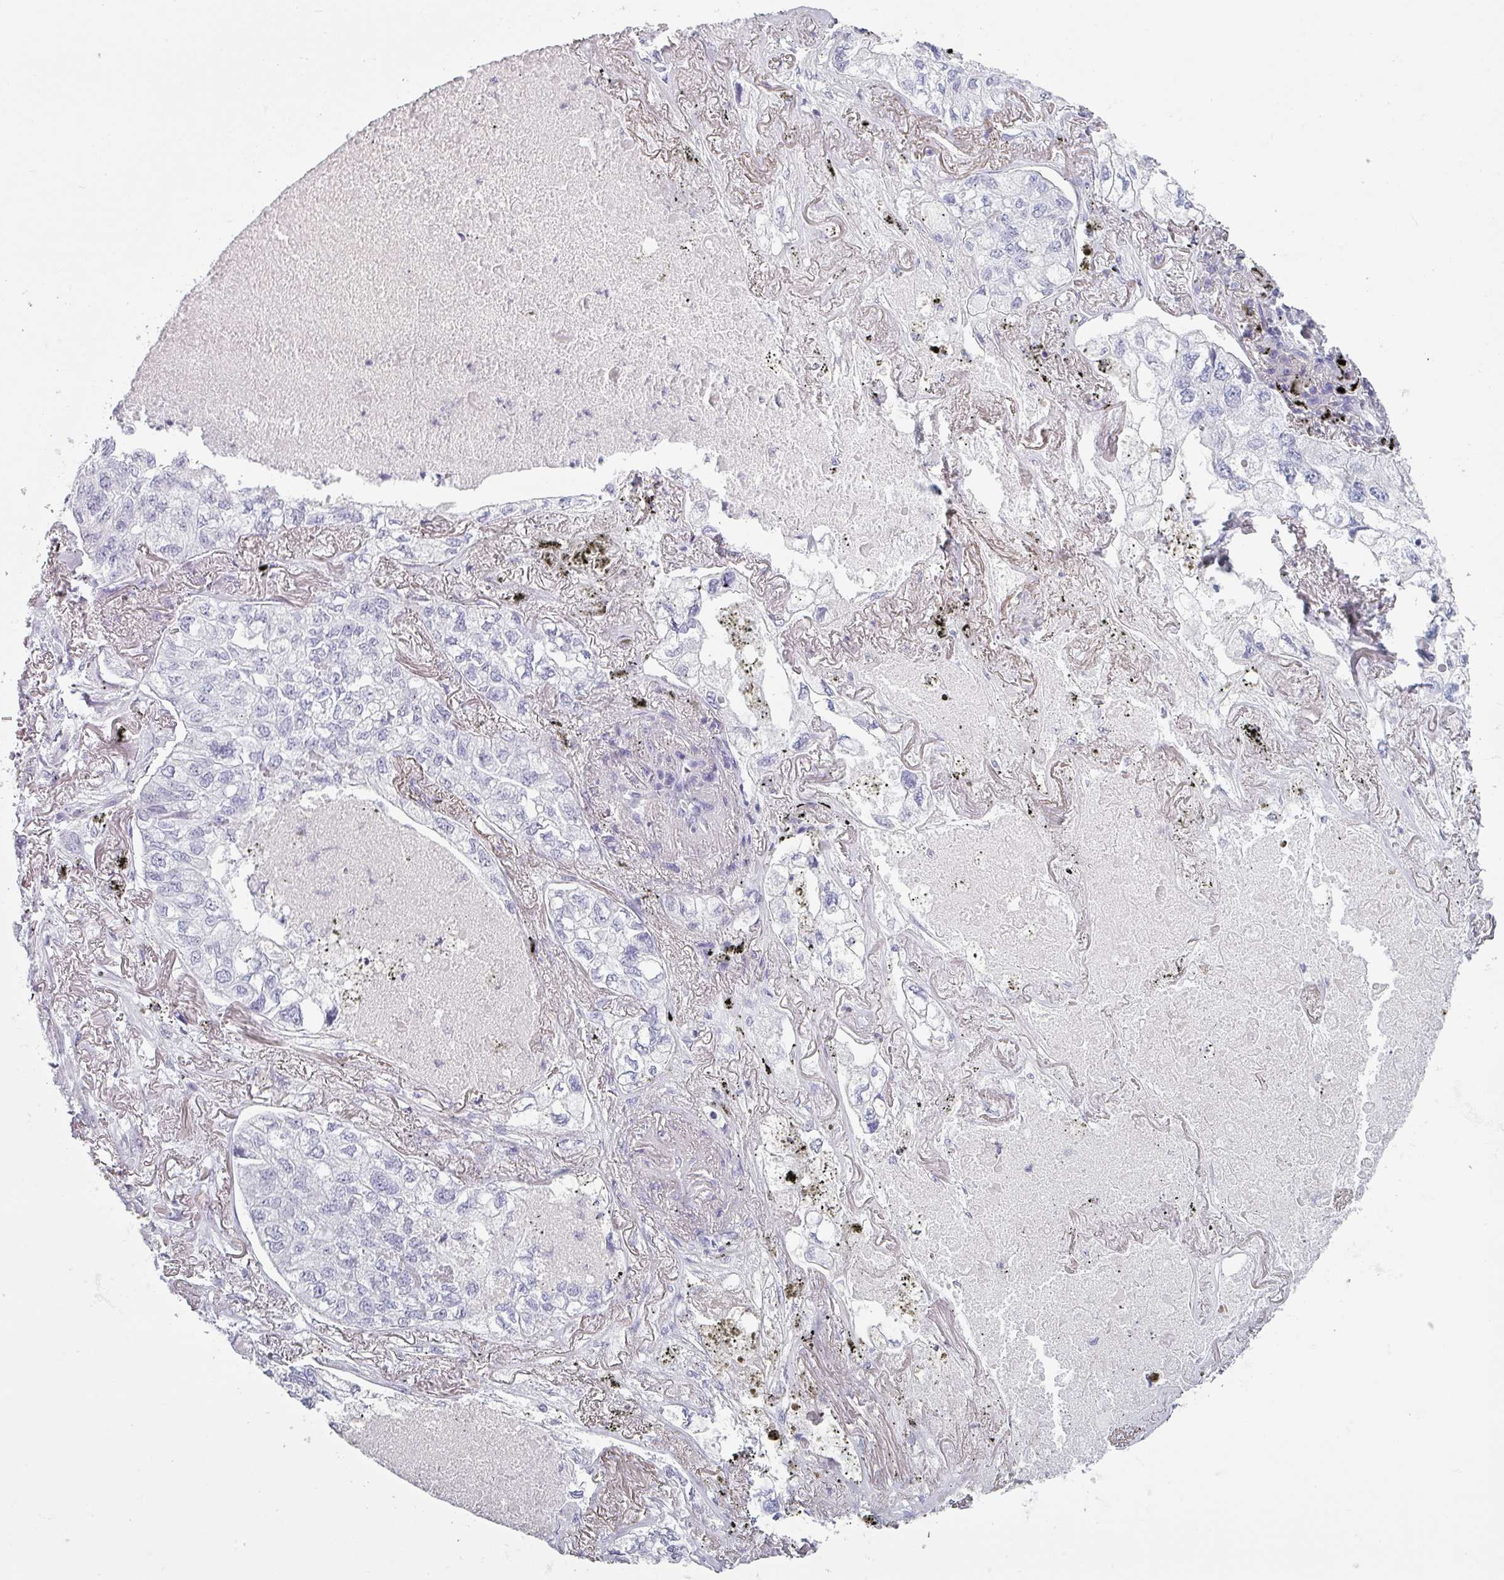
{"staining": {"intensity": "negative", "quantity": "none", "location": "none"}, "tissue": "lung cancer", "cell_type": "Tumor cells", "image_type": "cancer", "snomed": [{"axis": "morphology", "description": "Adenocarcinoma, NOS"}, {"axis": "topography", "description": "Lung"}], "caption": "Adenocarcinoma (lung) stained for a protein using immunohistochemistry (IHC) exhibits no staining tumor cells.", "gene": "SLC35G2", "patient": {"sex": "male", "age": 65}}